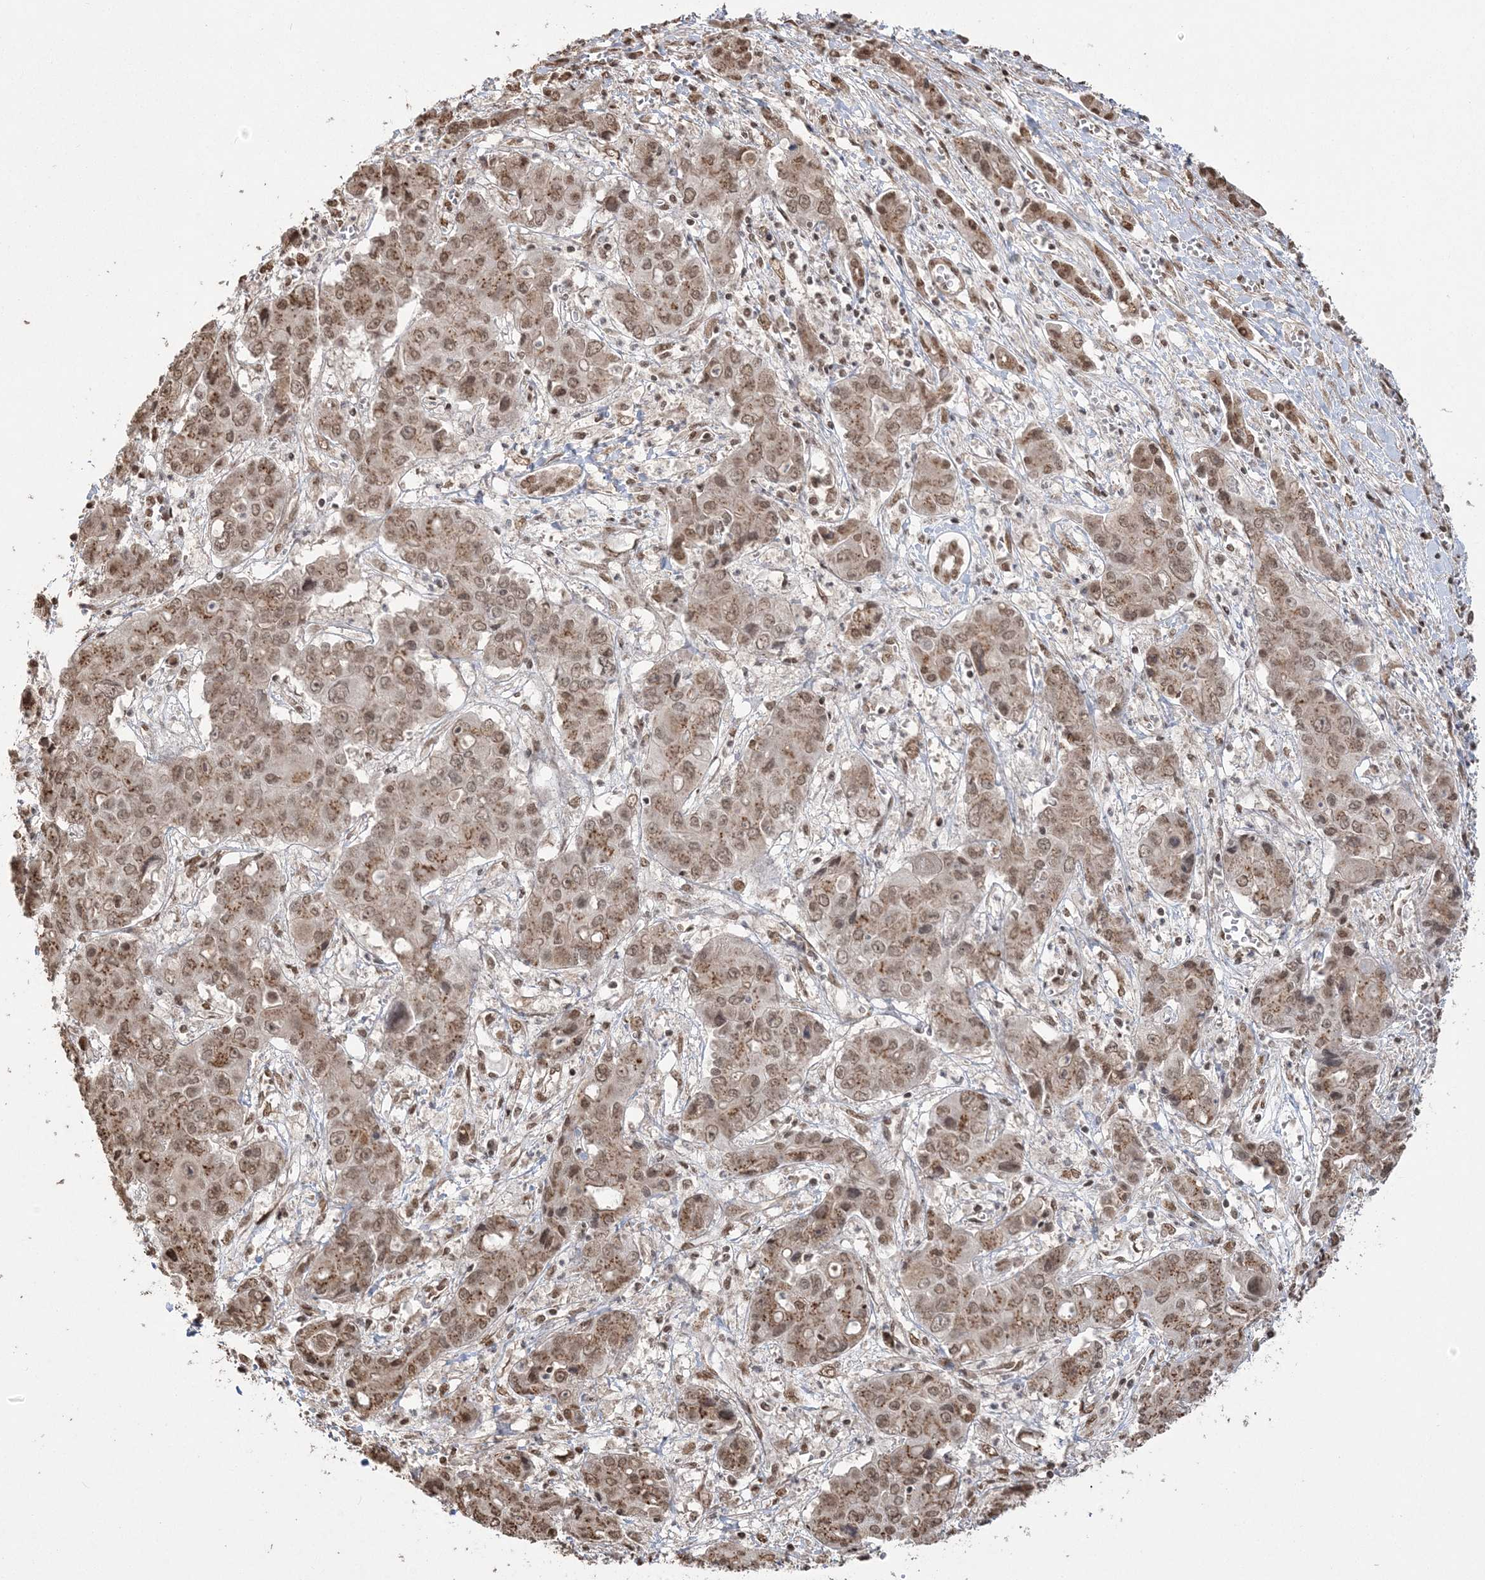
{"staining": {"intensity": "moderate", "quantity": ">75%", "location": "cytoplasmic/membranous,nuclear"}, "tissue": "liver cancer", "cell_type": "Tumor cells", "image_type": "cancer", "snomed": [{"axis": "morphology", "description": "Cholangiocarcinoma"}, {"axis": "topography", "description": "Liver"}], "caption": "A high-resolution image shows IHC staining of liver cancer (cholangiocarcinoma), which shows moderate cytoplasmic/membranous and nuclear expression in about >75% of tumor cells.", "gene": "ZNF839", "patient": {"sex": "male", "age": 67}}